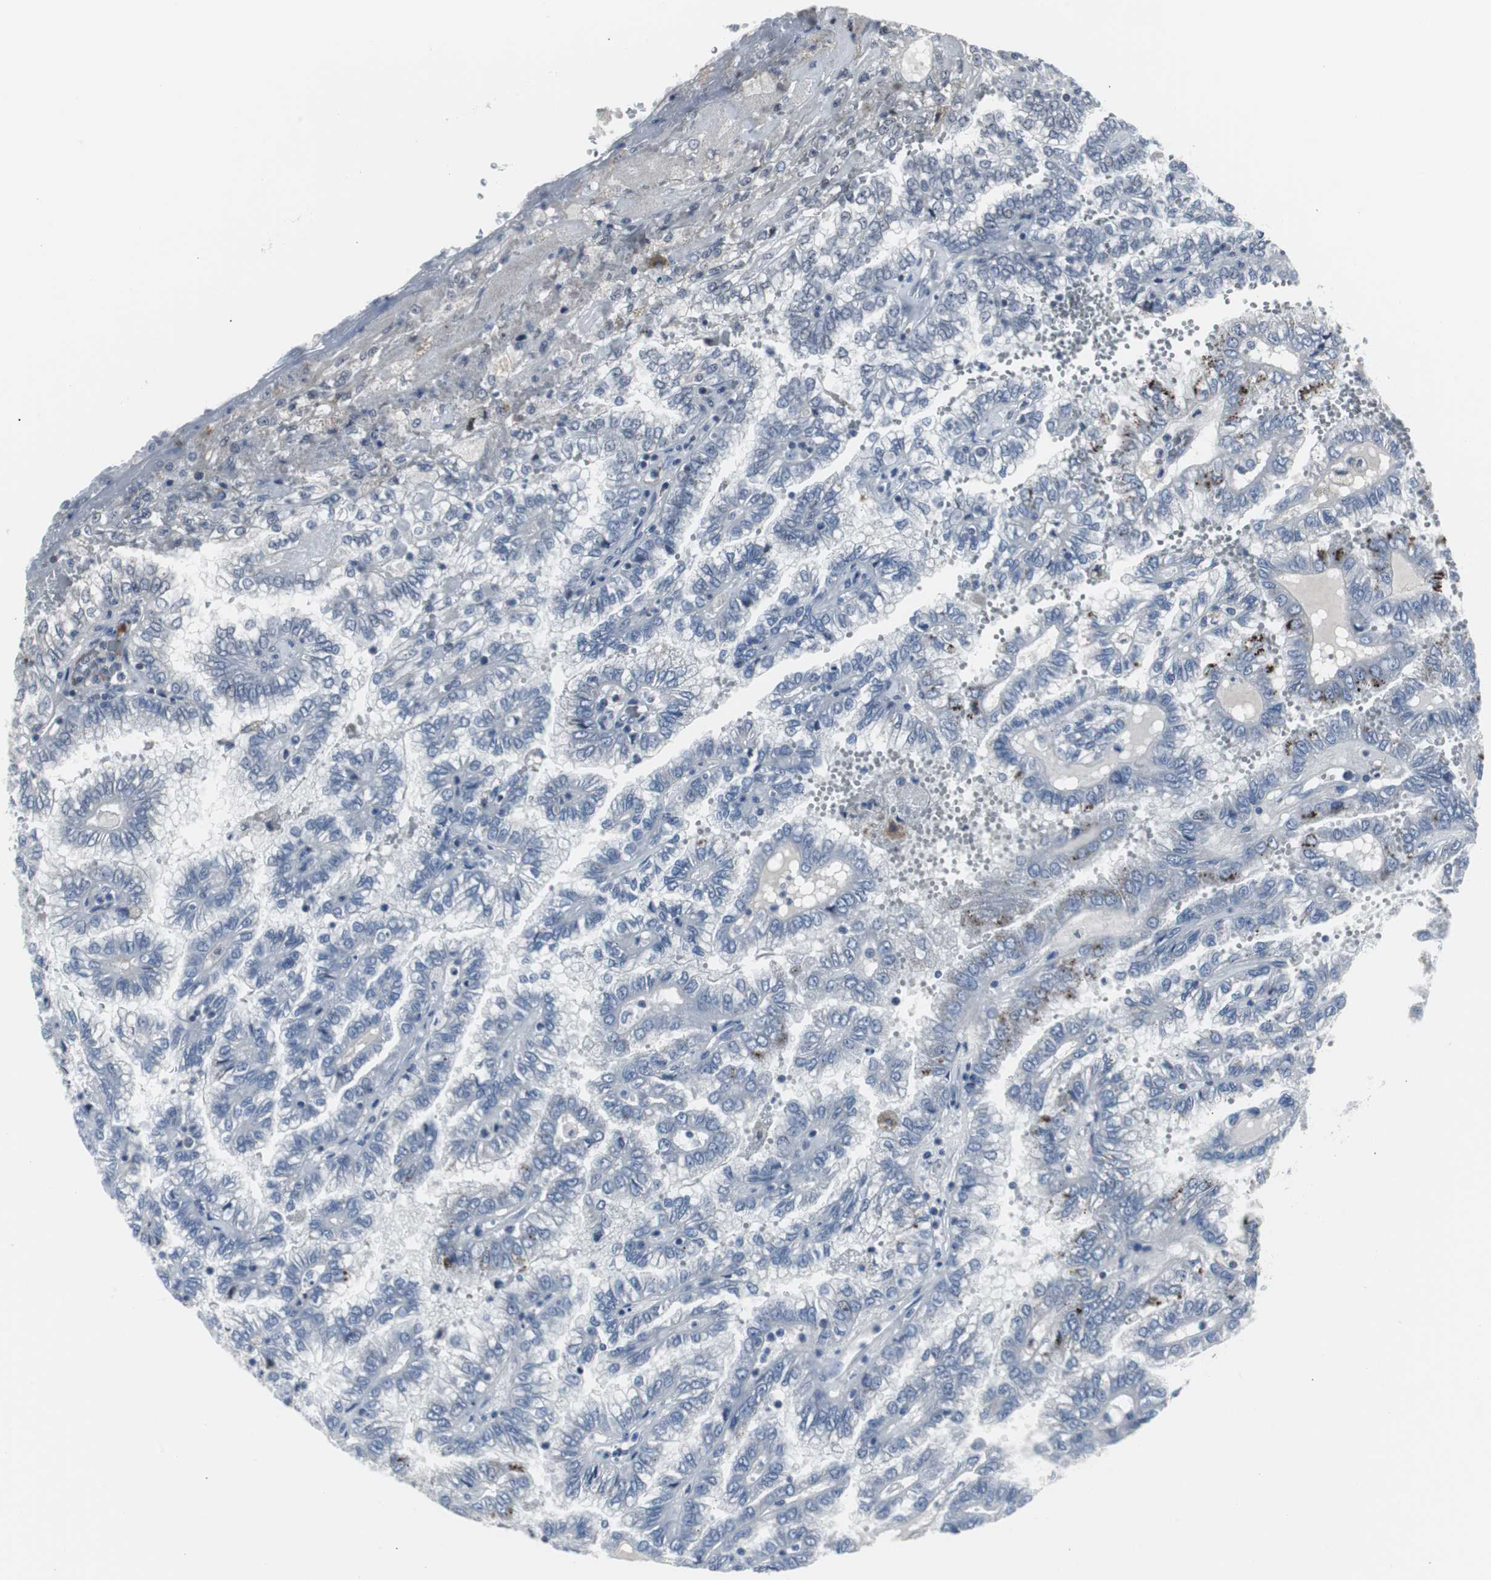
{"staining": {"intensity": "negative", "quantity": "none", "location": "none"}, "tissue": "renal cancer", "cell_type": "Tumor cells", "image_type": "cancer", "snomed": [{"axis": "morphology", "description": "Inflammation, NOS"}, {"axis": "morphology", "description": "Adenocarcinoma, NOS"}, {"axis": "topography", "description": "Kidney"}], "caption": "DAB (3,3'-diaminobenzidine) immunohistochemical staining of renal adenocarcinoma displays no significant positivity in tumor cells. Nuclei are stained in blue.", "gene": "DOK1", "patient": {"sex": "male", "age": 68}}